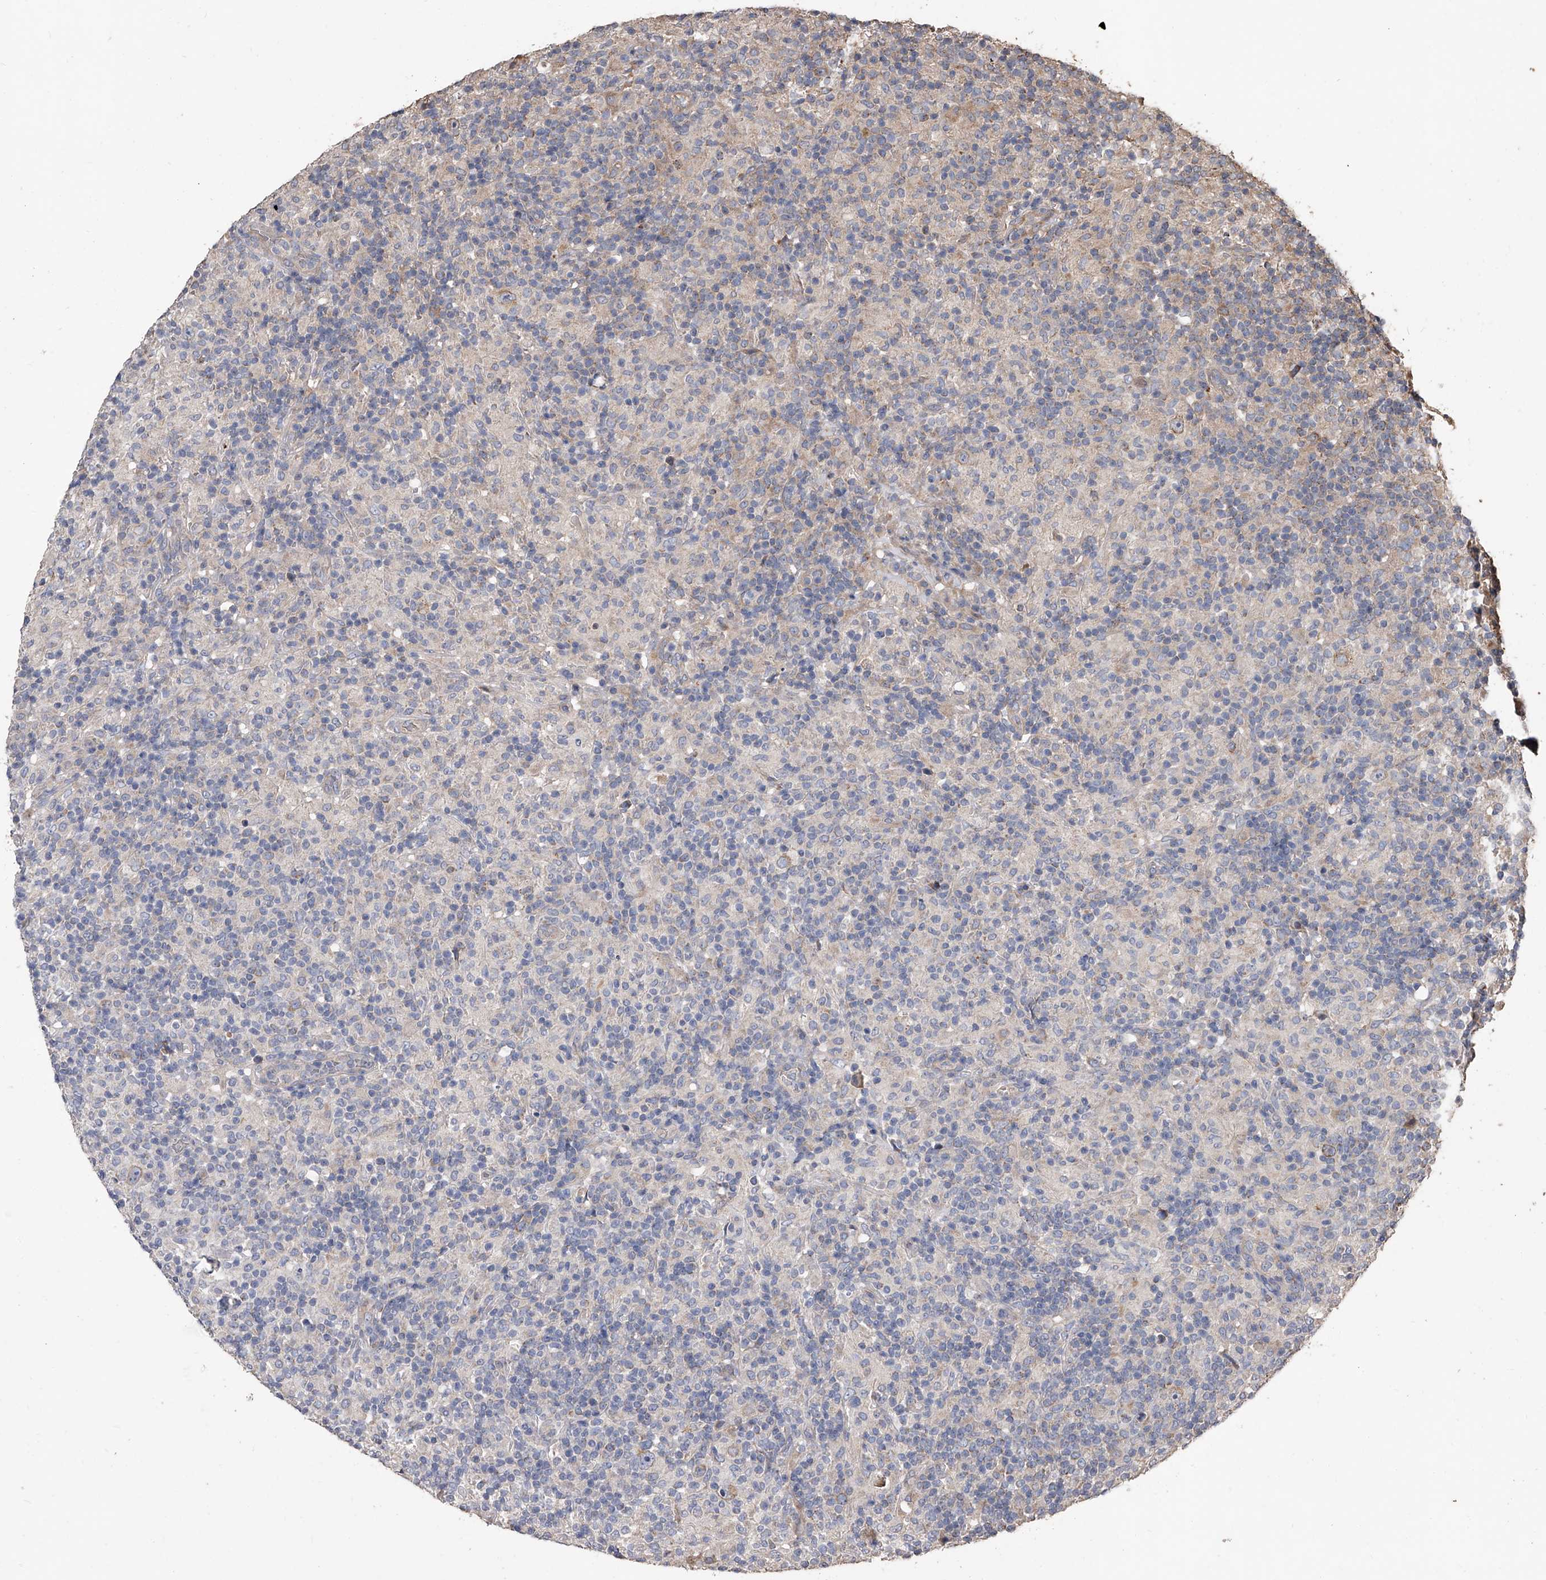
{"staining": {"intensity": "weak", "quantity": ">75%", "location": "cytoplasmic/membranous"}, "tissue": "lymphoma", "cell_type": "Tumor cells", "image_type": "cancer", "snomed": [{"axis": "morphology", "description": "Hodgkin's disease, NOS"}, {"axis": "topography", "description": "Lymph node"}], "caption": "Lymphoma tissue demonstrates weak cytoplasmic/membranous staining in approximately >75% of tumor cells", "gene": "LTV1", "patient": {"sex": "male", "age": 70}}